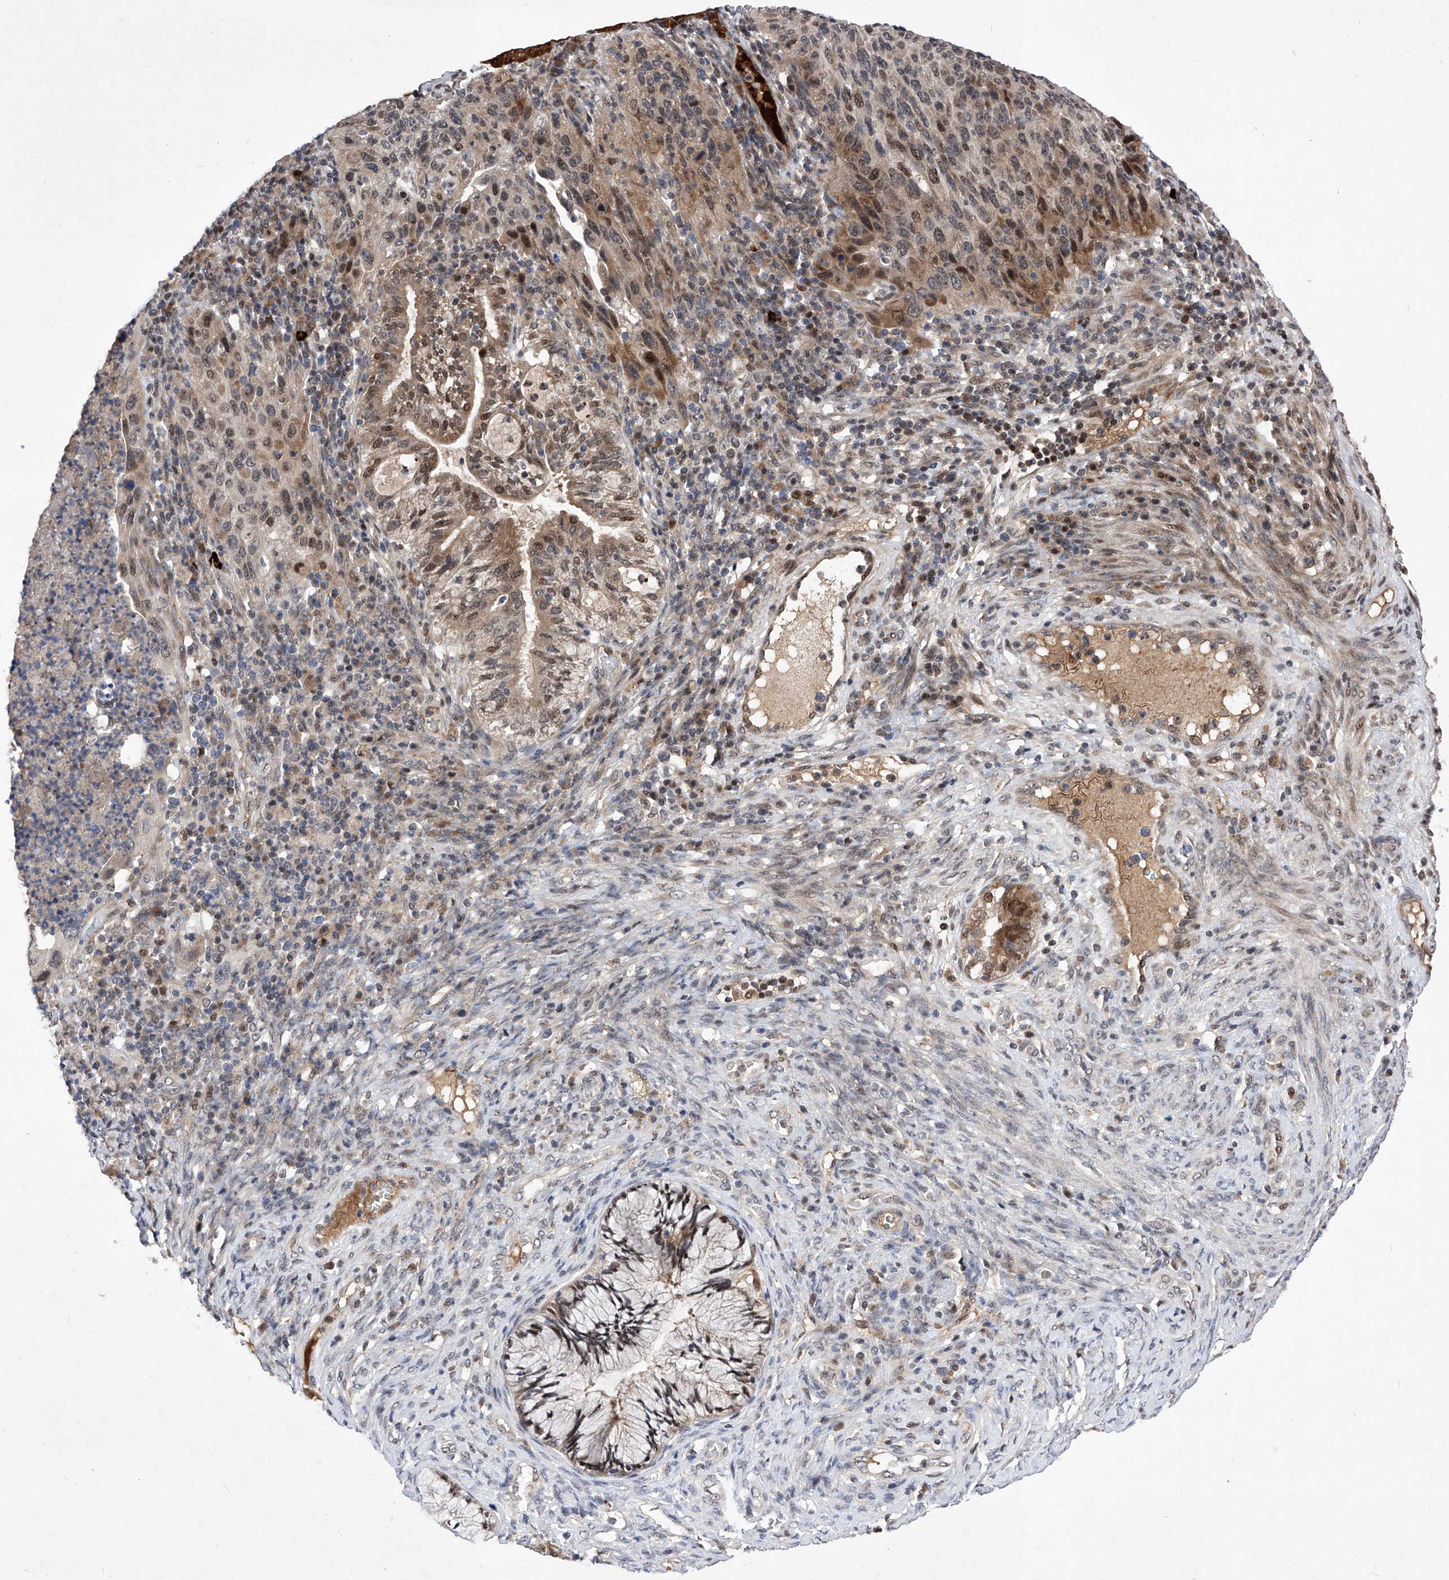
{"staining": {"intensity": "moderate", "quantity": "<25%", "location": "cytoplasmic/membranous,nuclear"}, "tissue": "cervical cancer", "cell_type": "Tumor cells", "image_type": "cancer", "snomed": [{"axis": "morphology", "description": "Squamous cell carcinoma, NOS"}, {"axis": "topography", "description": "Cervix"}], "caption": "Protein staining by immunohistochemistry (IHC) reveals moderate cytoplasmic/membranous and nuclear expression in approximately <25% of tumor cells in cervical cancer (squamous cell carcinoma).", "gene": "LGR4", "patient": {"sex": "female", "age": 38}}